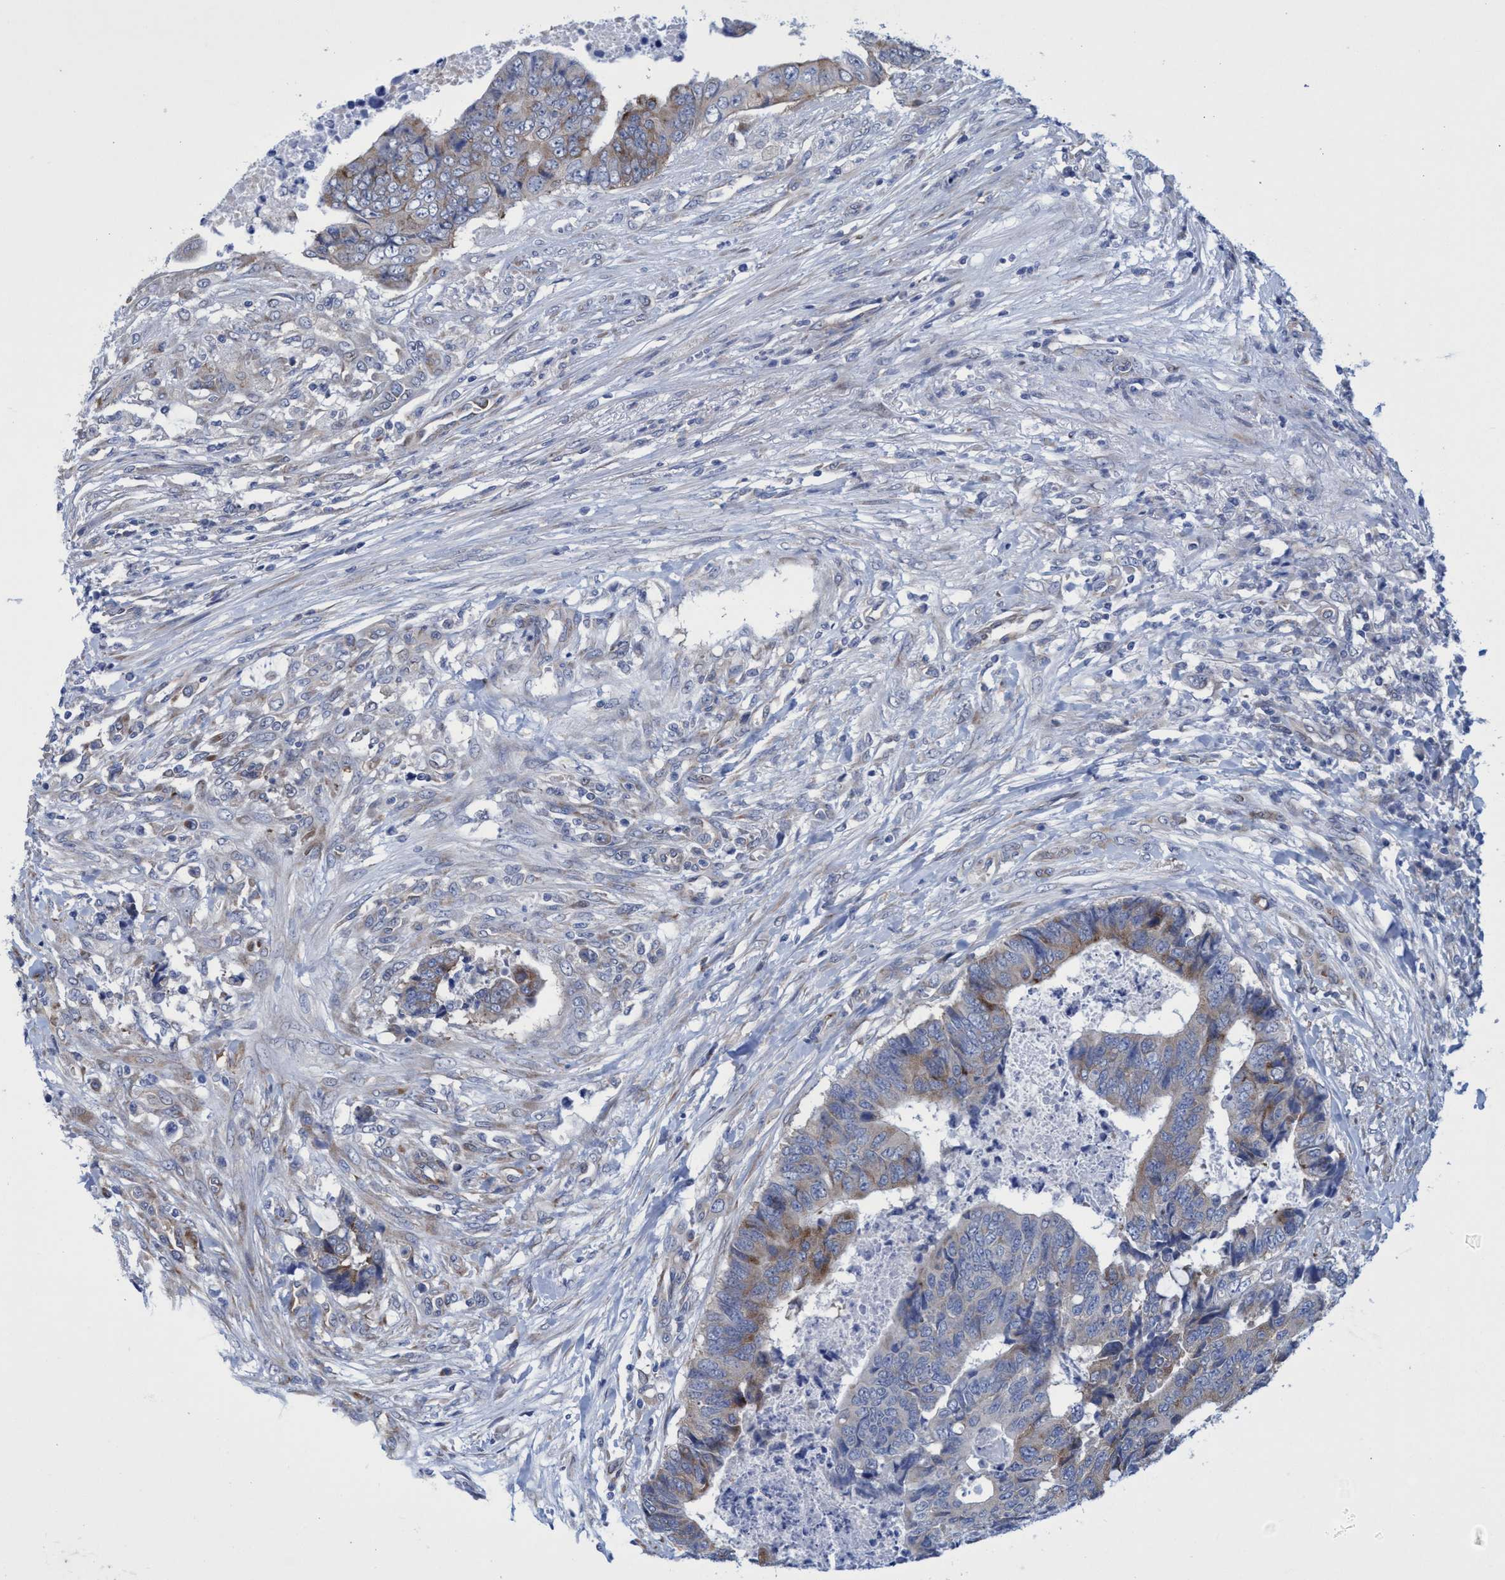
{"staining": {"intensity": "moderate", "quantity": "<25%", "location": "cytoplasmic/membranous"}, "tissue": "colorectal cancer", "cell_type": "Tumor cells", "image_type": "cancer", "snomed": [{"axis": "morphology", "description": "Adenocarcinoma, NOS"}, {"axis": "topography", "description": "Rectum"}], "caption": "Immunohistochemistry (IHC) photomicrograph of neoplastic tissue: human colorectal cancer stained using immunohistochemistry (IHC) displays low levels of moderate protein expression localized specifically in the cytoplasmic/membranous of tumor cells, appearing as a cytoplasmic/membranous brown color.", "gene": "R3HCC1", "patient": {"sex": "male", "age": 84}}